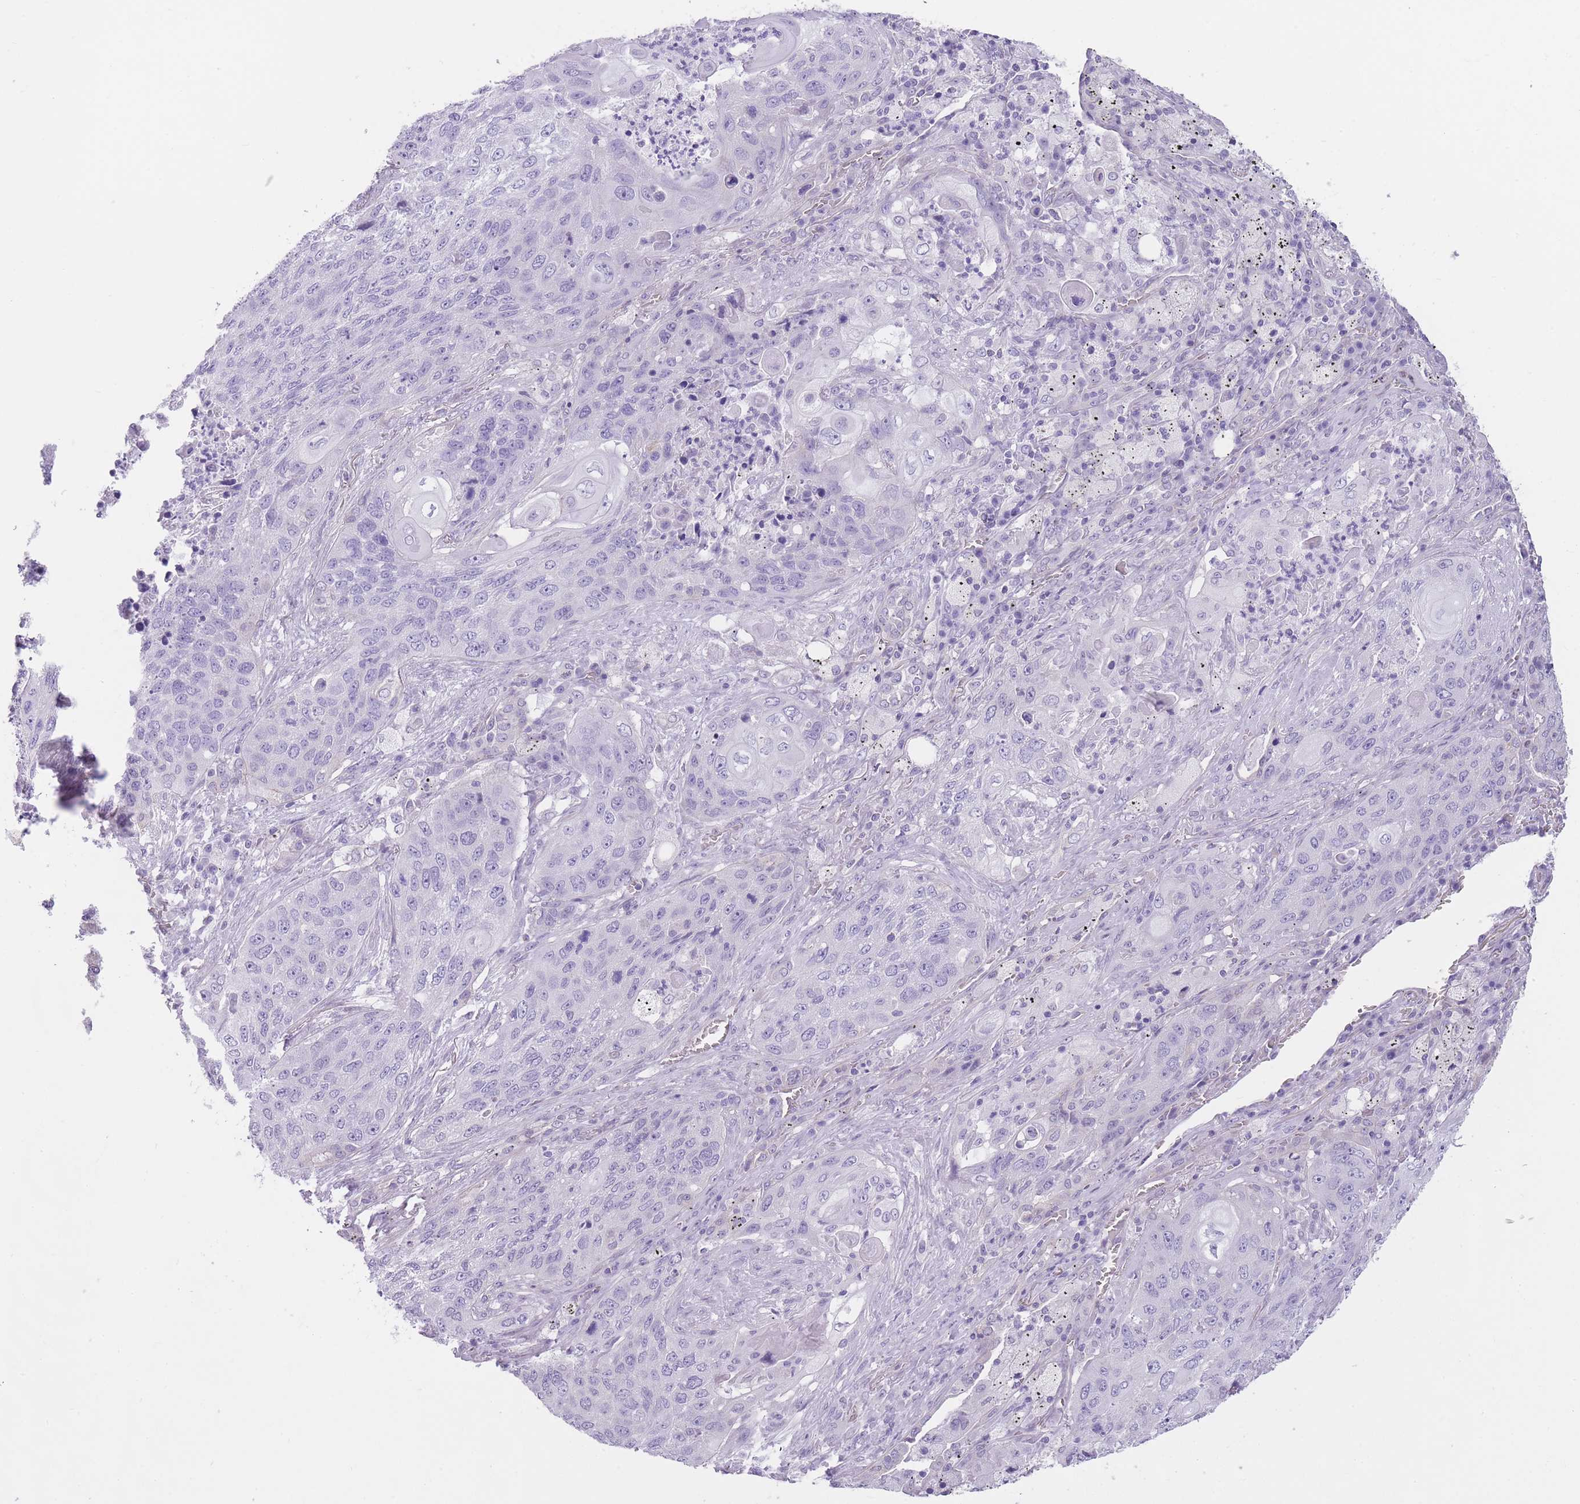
{"staining": {"intensity": "negative", "quantity": "none", "location": "none"}, "tissue": "lung cancer", "cell_type": "Tumor cells", "image_type": "cancer", "snomed": [{"axis": "morphology", "description": "Squamous cell carcinoma, NOS"}, {"axis": "topography", "description": "Lung"}], "caption": "This is an IHC image of lung cancer. There is no positivity in tumor cells.", "gene": "OR11H12", "patient": {"sex": "female", "age": 63}}